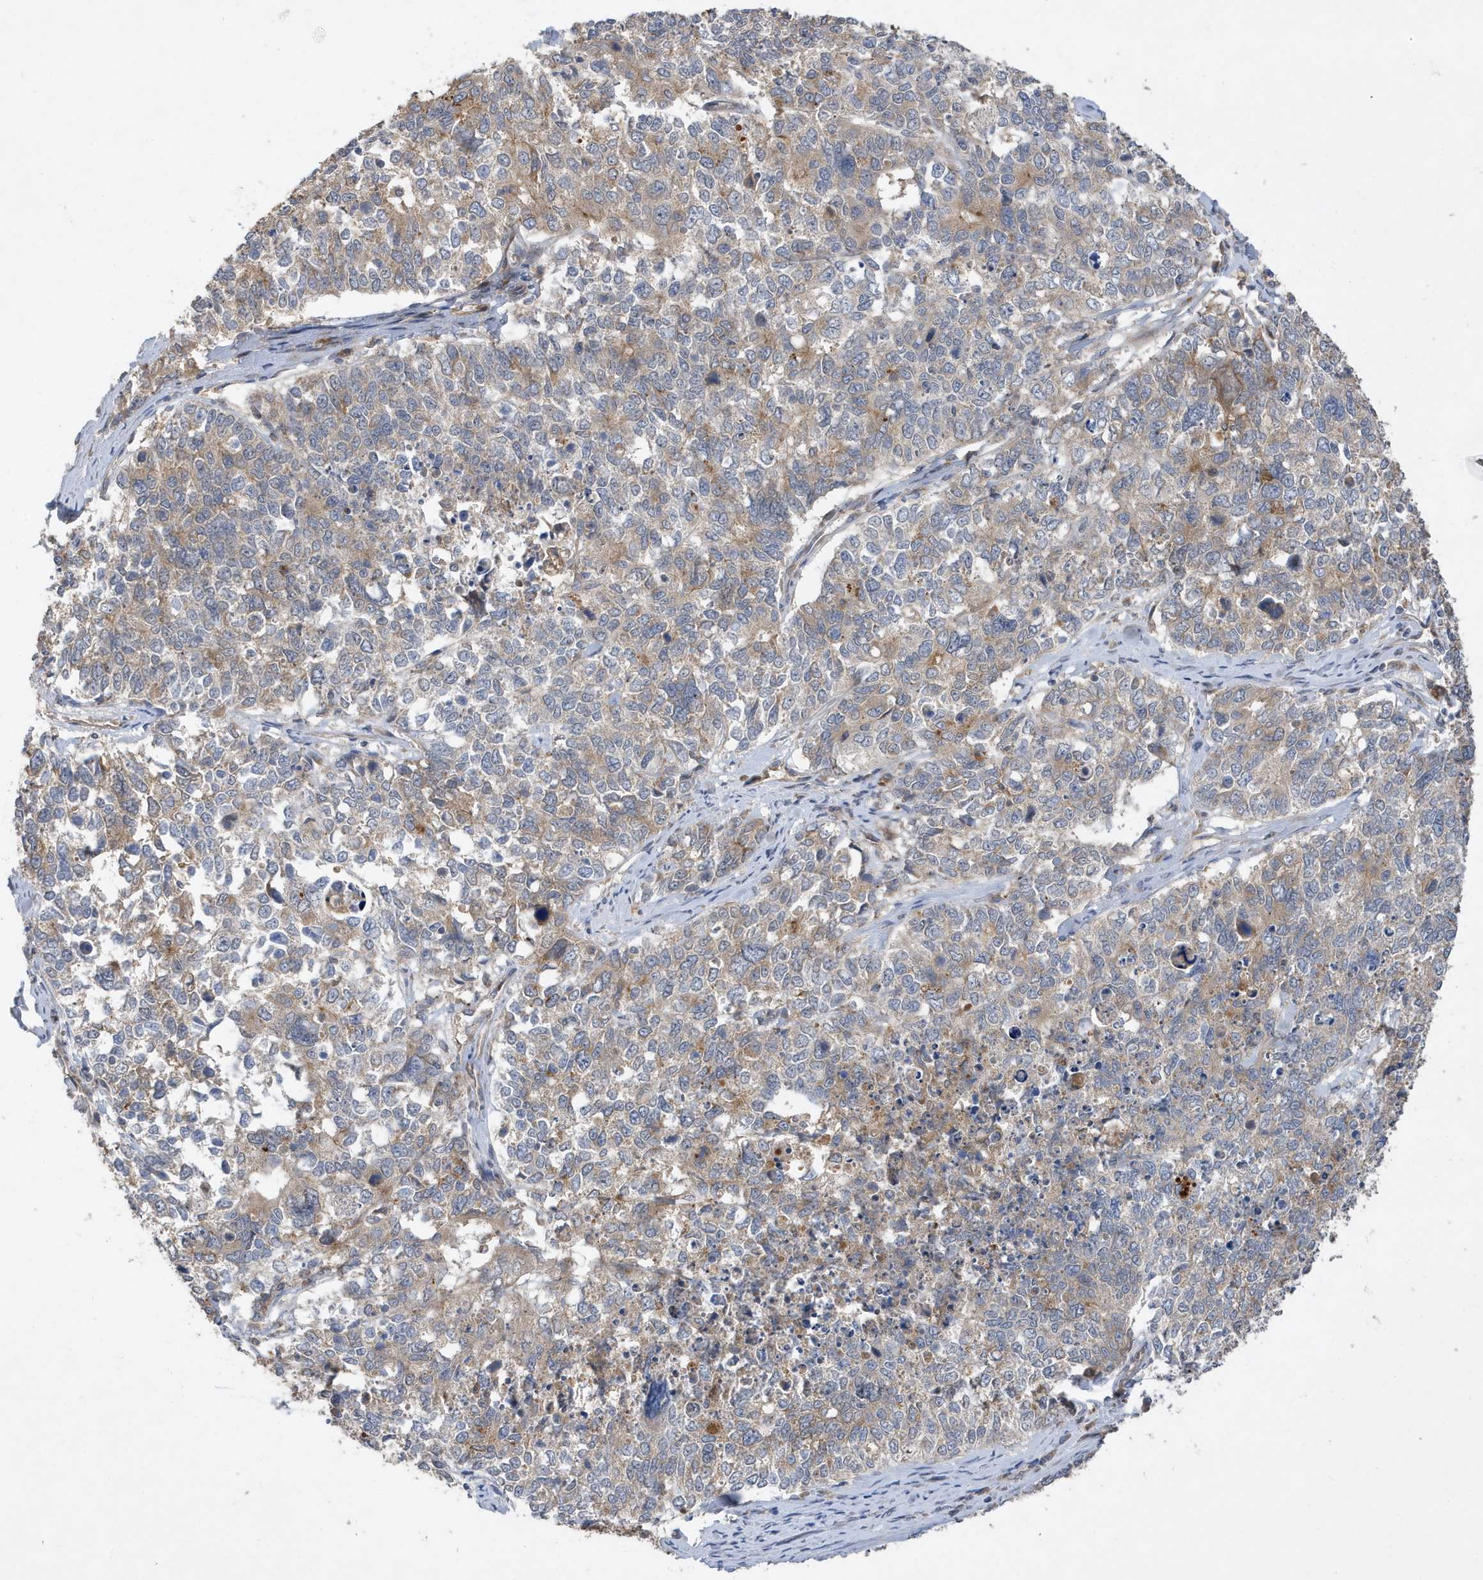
{"staining": {"intensity": "weak", "quantity": "<25%", "location": "cytoplasmic/membranous"}, "tissue": "cervical cancer", "cell_type": "Tumor cells", "image_type": "cancer", "snomed": [{"axis": "morphology", "description": "Squamous cell carcinoma, NOS"}, {"axis": "topography", "description": "Cervix"}], "caption": "Tumor cells are negative for brown protein staining in cervical cancer.", "gene": "LAPTM4A", "patient": {"sex": "female", "age": 63}}